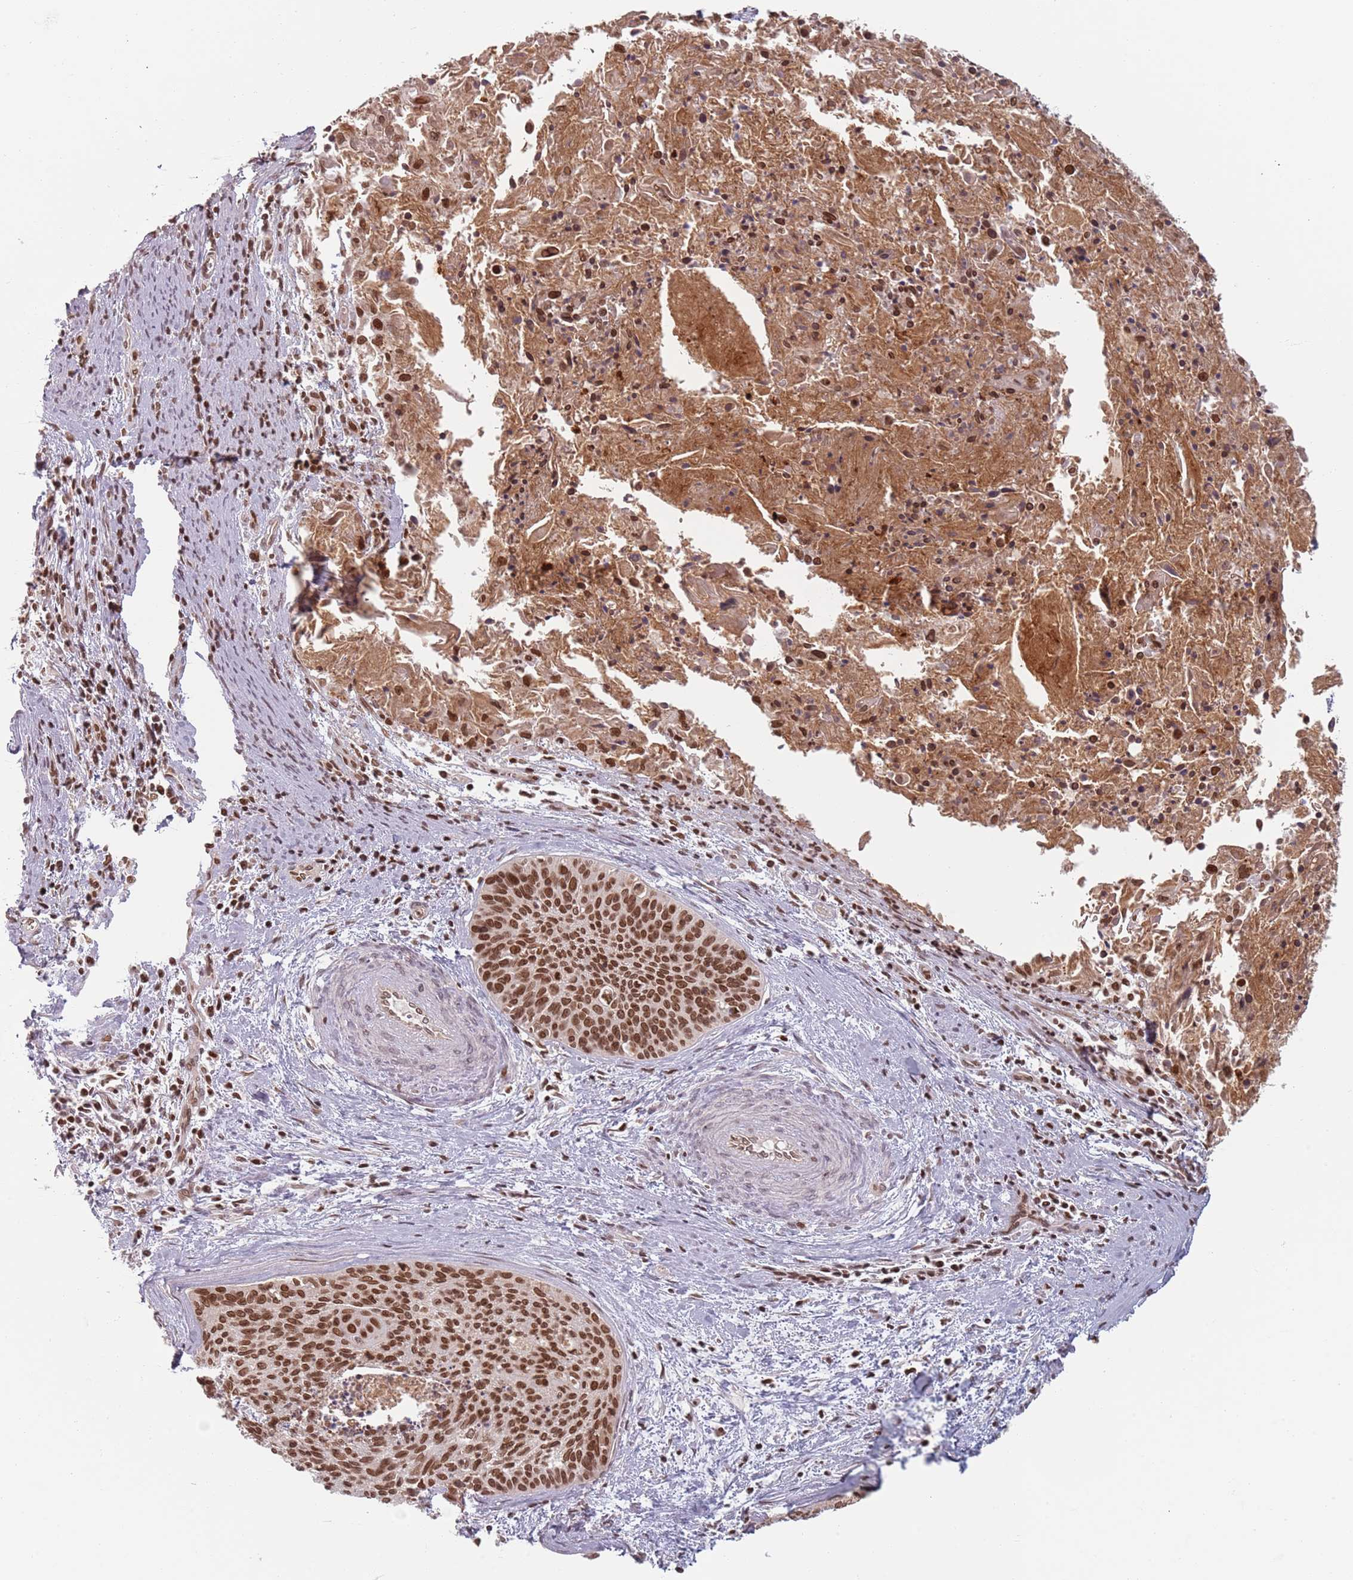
{"staining": {"intensity": "strong", "quantity": ">75%", "location": "cytoplasmic/membranous,nuclear"}, "tissue": "cervical cancer", "cell_type": "Tumor cells", "image_type": "cancer", "snomed": [{"axis": "morphology", "description": "Squamous cell carcinoma, NOS"}, {"axis": "topography", "description": "Cervix"}], "caption": "The photomicrograph displays staining of squamous cell carcinoma (cervical), revealing strong cytoplasmic/membranous and nuclear protein staining (brown color) within tumor cells.", "gene": "NUP50", "patient": {"sex": "female", "age": 55}}